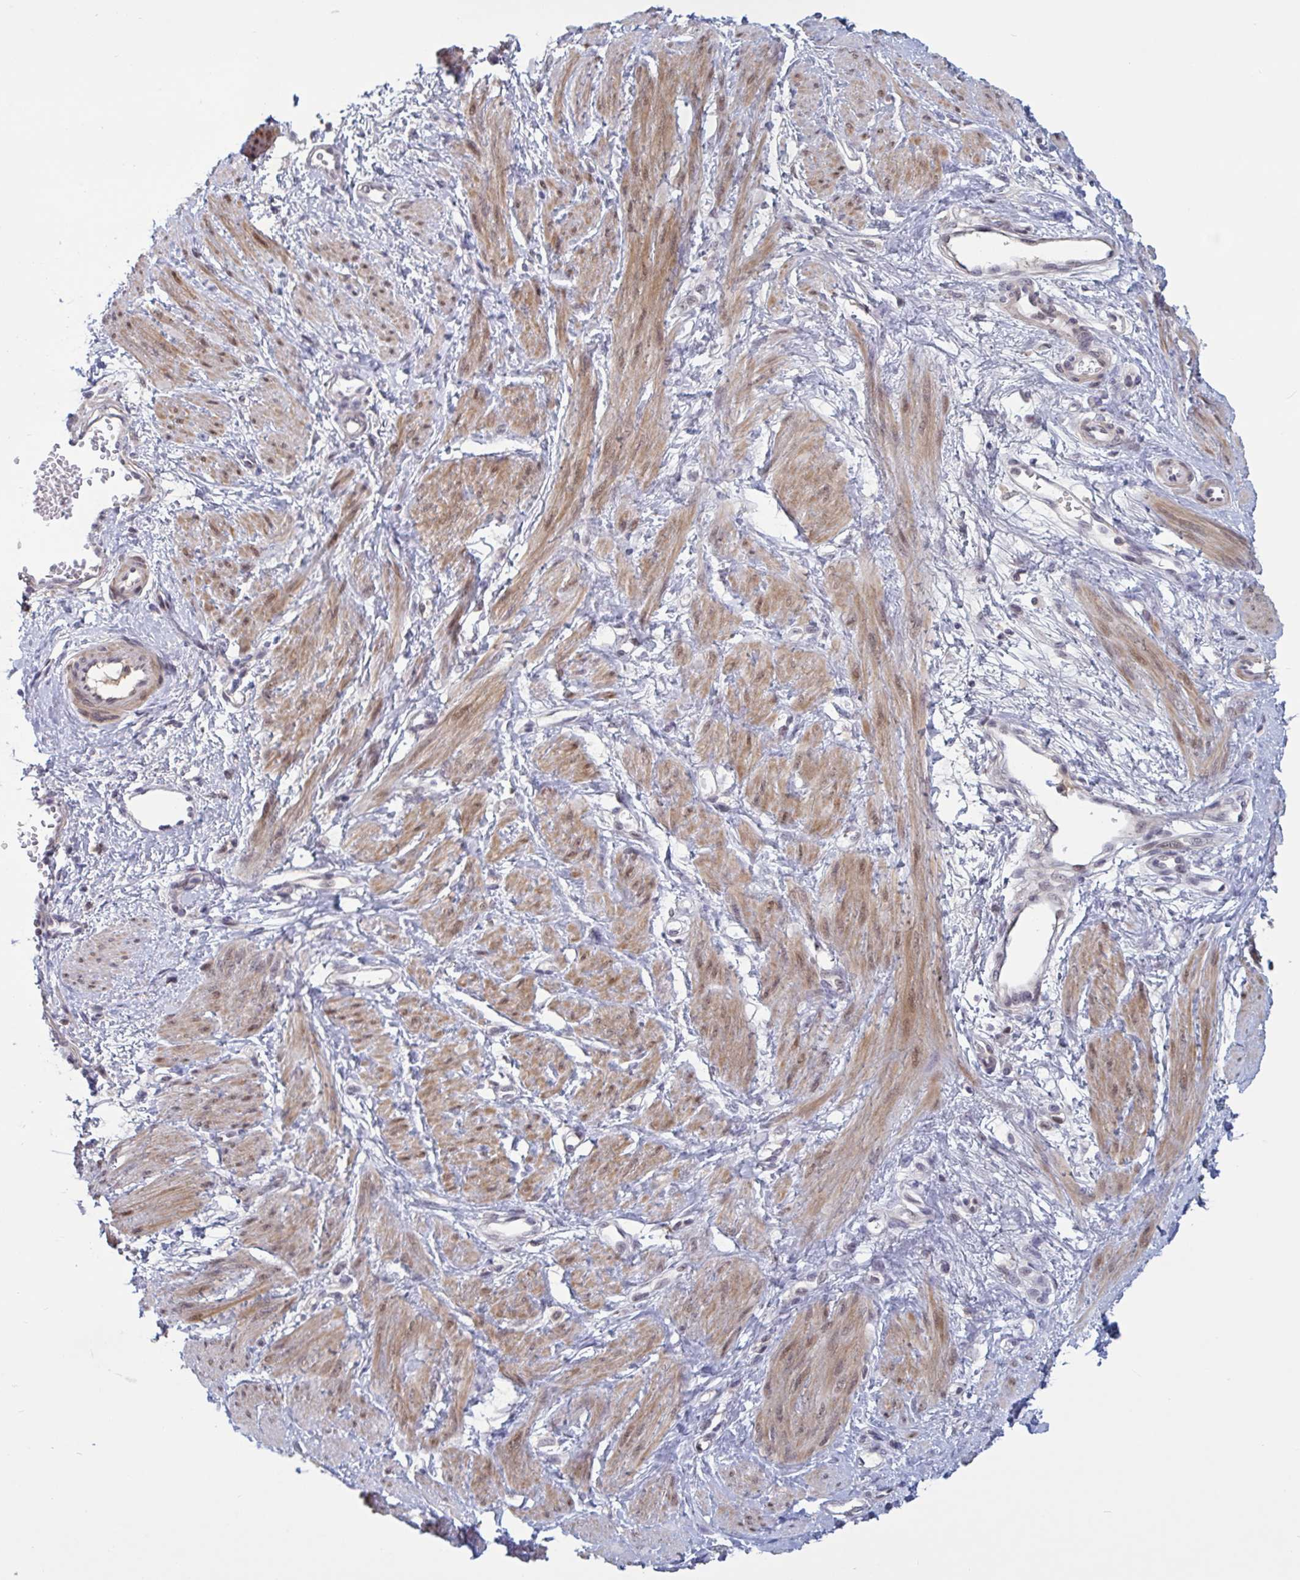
{"staining": {"intensity": "moderate", "quantity": ">75%", "location": "cytoplasmic/membranous,nuclear"}, "tissue": "smooth muscle", "cell_type": "Smooth muscle cells", "image_type": "normal", "snomed": [{"axis": "morphology", "description": "Normal tissue, NOS"}, {"axis": "topography", "description": "Smooth muscle"}, {"axis": "topography", "description": "Uterus"}], "caption": "Protein expression analysis of normal smooth muscle displays moderate cytoplasmic/membranous,nuclear staining in approximately >75% of smooth muscle cells. The protein is stained brown, and the nuclei are stained in blue (DAB IHC with brightfield microscopy, high magnification).", "gene": "BCL7B", "patient": {"sex": "female", "age": 39}}